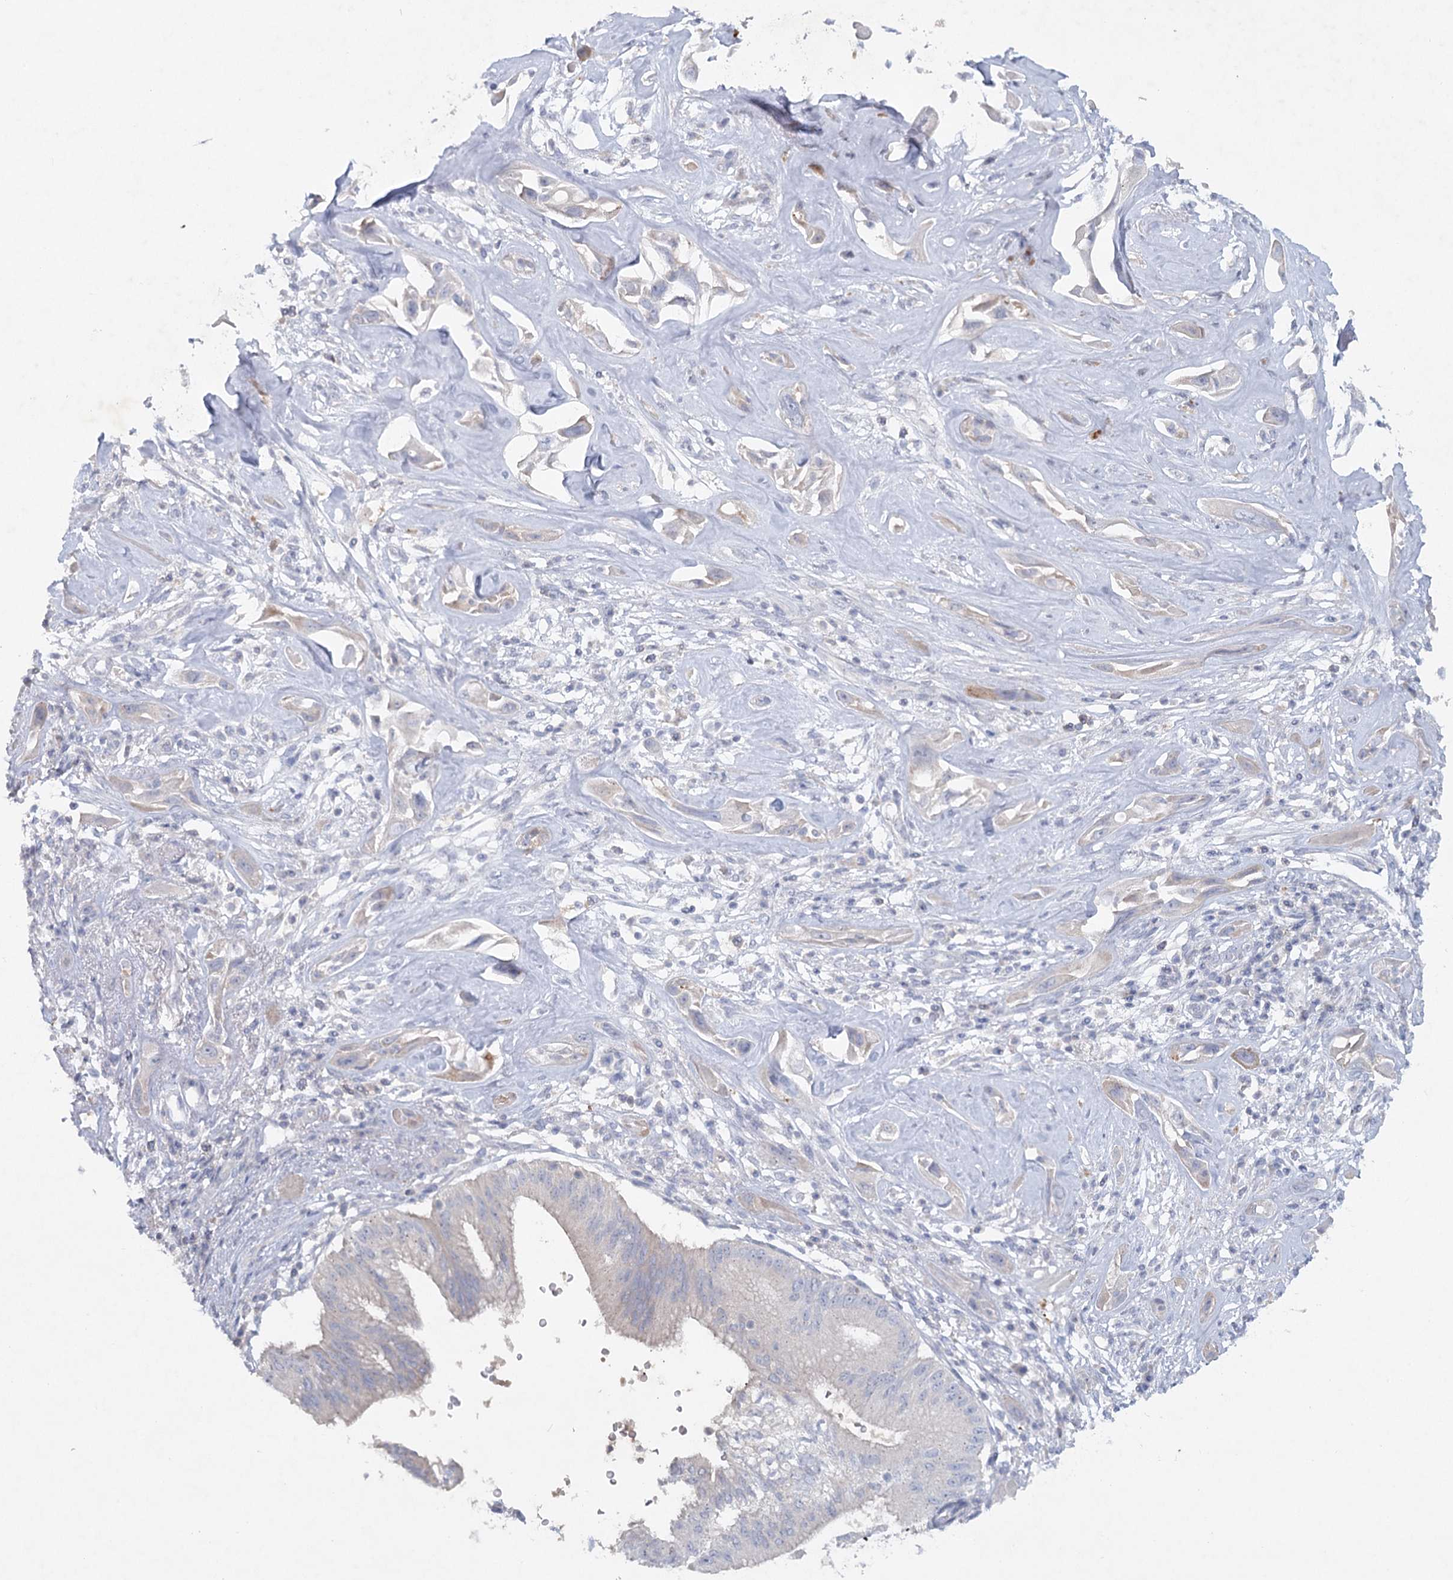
{"staining": {"intensity": "negative", "quantity": "none", "location": "none"}, "tissue": "pancreatic cancer", "cell_type": "Tumor cells", "image_type": "cancer", "snomed": [{"axis": "morphology", "description": "Adenocarcinoma, NOS"}, {"axis": "topography", "description": "Pancreas"}], "caption": "A histopathology image of human pancreatic adenocarcinoma is negative for staining in tumor cells.", "gene": "MAP3K13", "patient": {"sex": "male", "age": 68}}